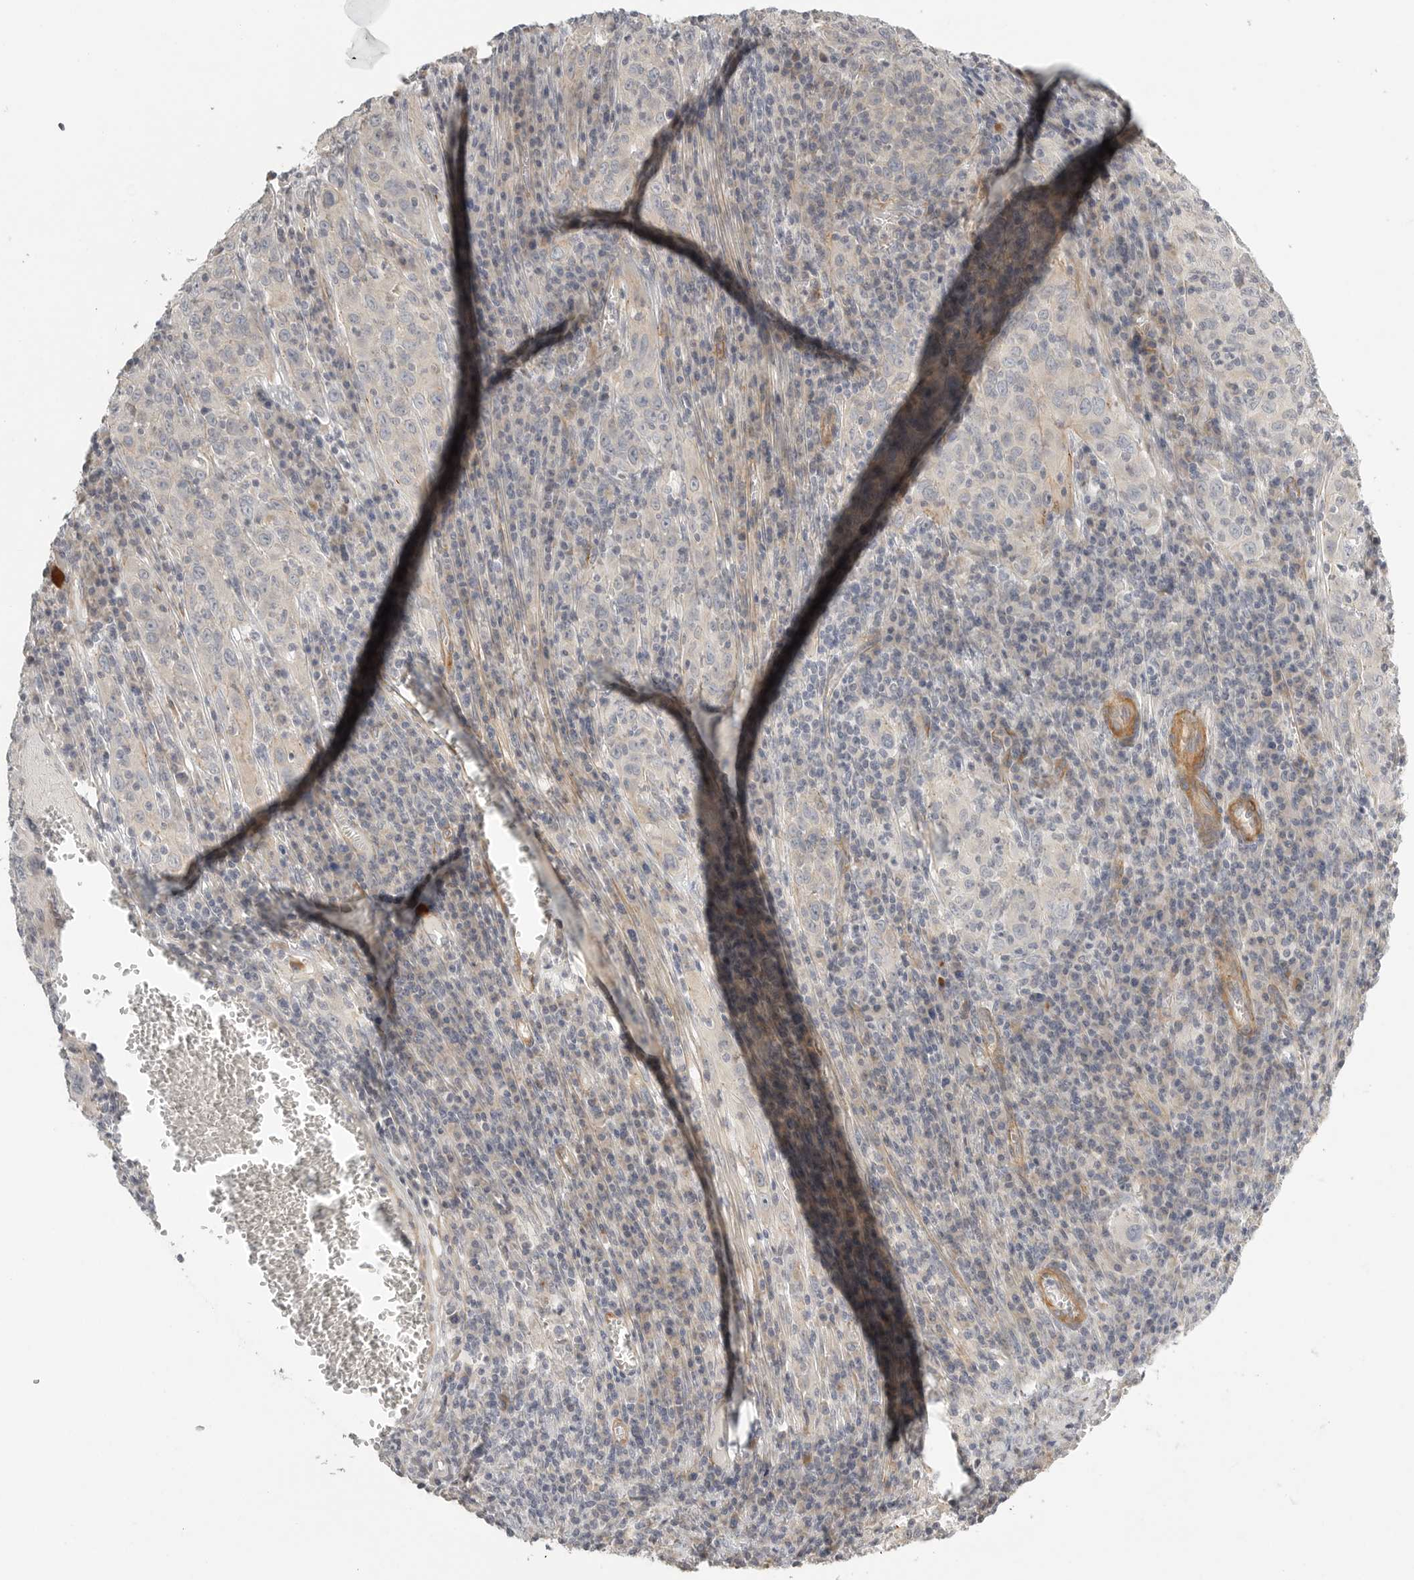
{"staining": {"intensity": "weak", "quantity": "<25%", "location": "cytoplasmic/membranous"}, "tissue": "cervical cancer", "cell_type": "Tumor cells", "image_type": "cancer", "snomed": [{"axis": "morphology", "description": "Squamous cell carcinoma, NOS"}, {"axis": "topography", "description": "Cervix"}], "caption": "This is an immunohistochemistry (IHC) image of squamous cell carcinoma (cervical). There is no expression in tumor cells.", "gene": "STAB2", "patient": {"sex": "female", "age": 46}}